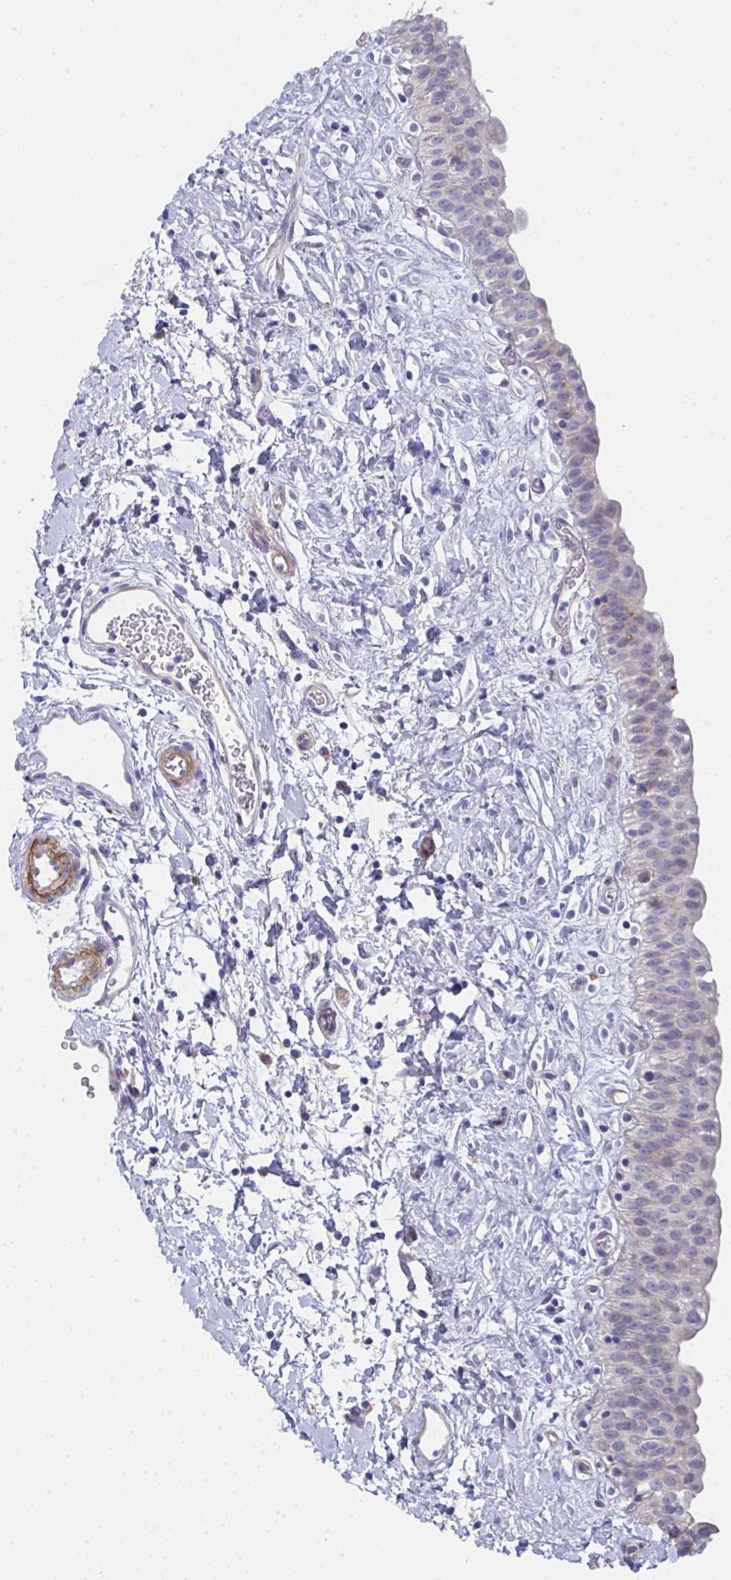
{"staining": {"intensity": "negative", "quantity": "none", "location": "none"}, "tissue": "urinary bladder", "cell_type": "Urothelial cells", "image_type": "normal", "snomed": [{"axis": "morphology", "description": "Normal tissue, NOS"}, {"axis": "topography", "description": "Urinary bladder"}], "caption": "A high-resolution histopathology image shows immunohistochemistry (IHC) staining of unremarkable urinary bladder, which exhibits no significant positivity in urothelial cells.", "gene": "VWDE", "patient": {"sex": "male", "age": 51}}